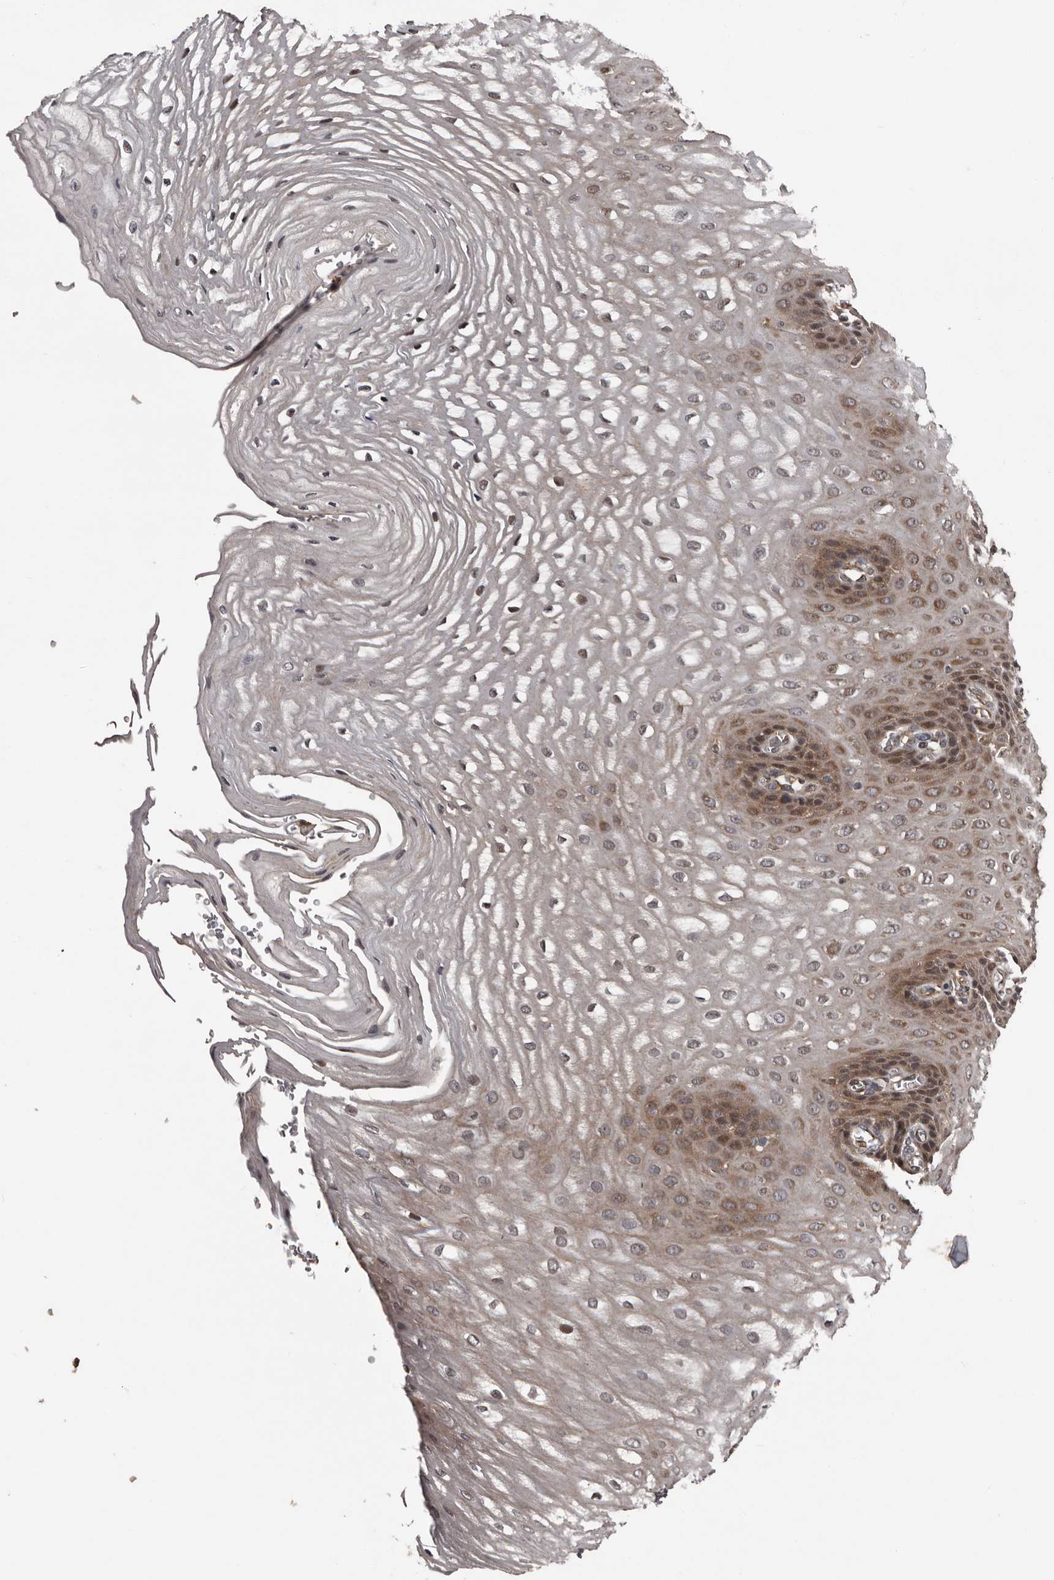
{"staining": {"intensity": "moderate", "quantity": "25%-75%", "location": "cytoplasmic/membranous,nuclear"}, "tissue": "esophagus", "cell_type": "Squamous epithelial cells", "image_type": "normal", "snomed": [{"axis": "morphology", "description": "Normal tissue, NOS"}, {"axis": "topography", "description": "Esophagus"}], "caption": "Moderate cytoplasmic/membranous,nuclear protein staining is appreciated in about 25%-75% of squamous epithelial cells in esophagus. (IHC, brightfield microscopy, high magnification).", "gene": "SERTAD4", "patient": {"sex": "male", "age": 54}}